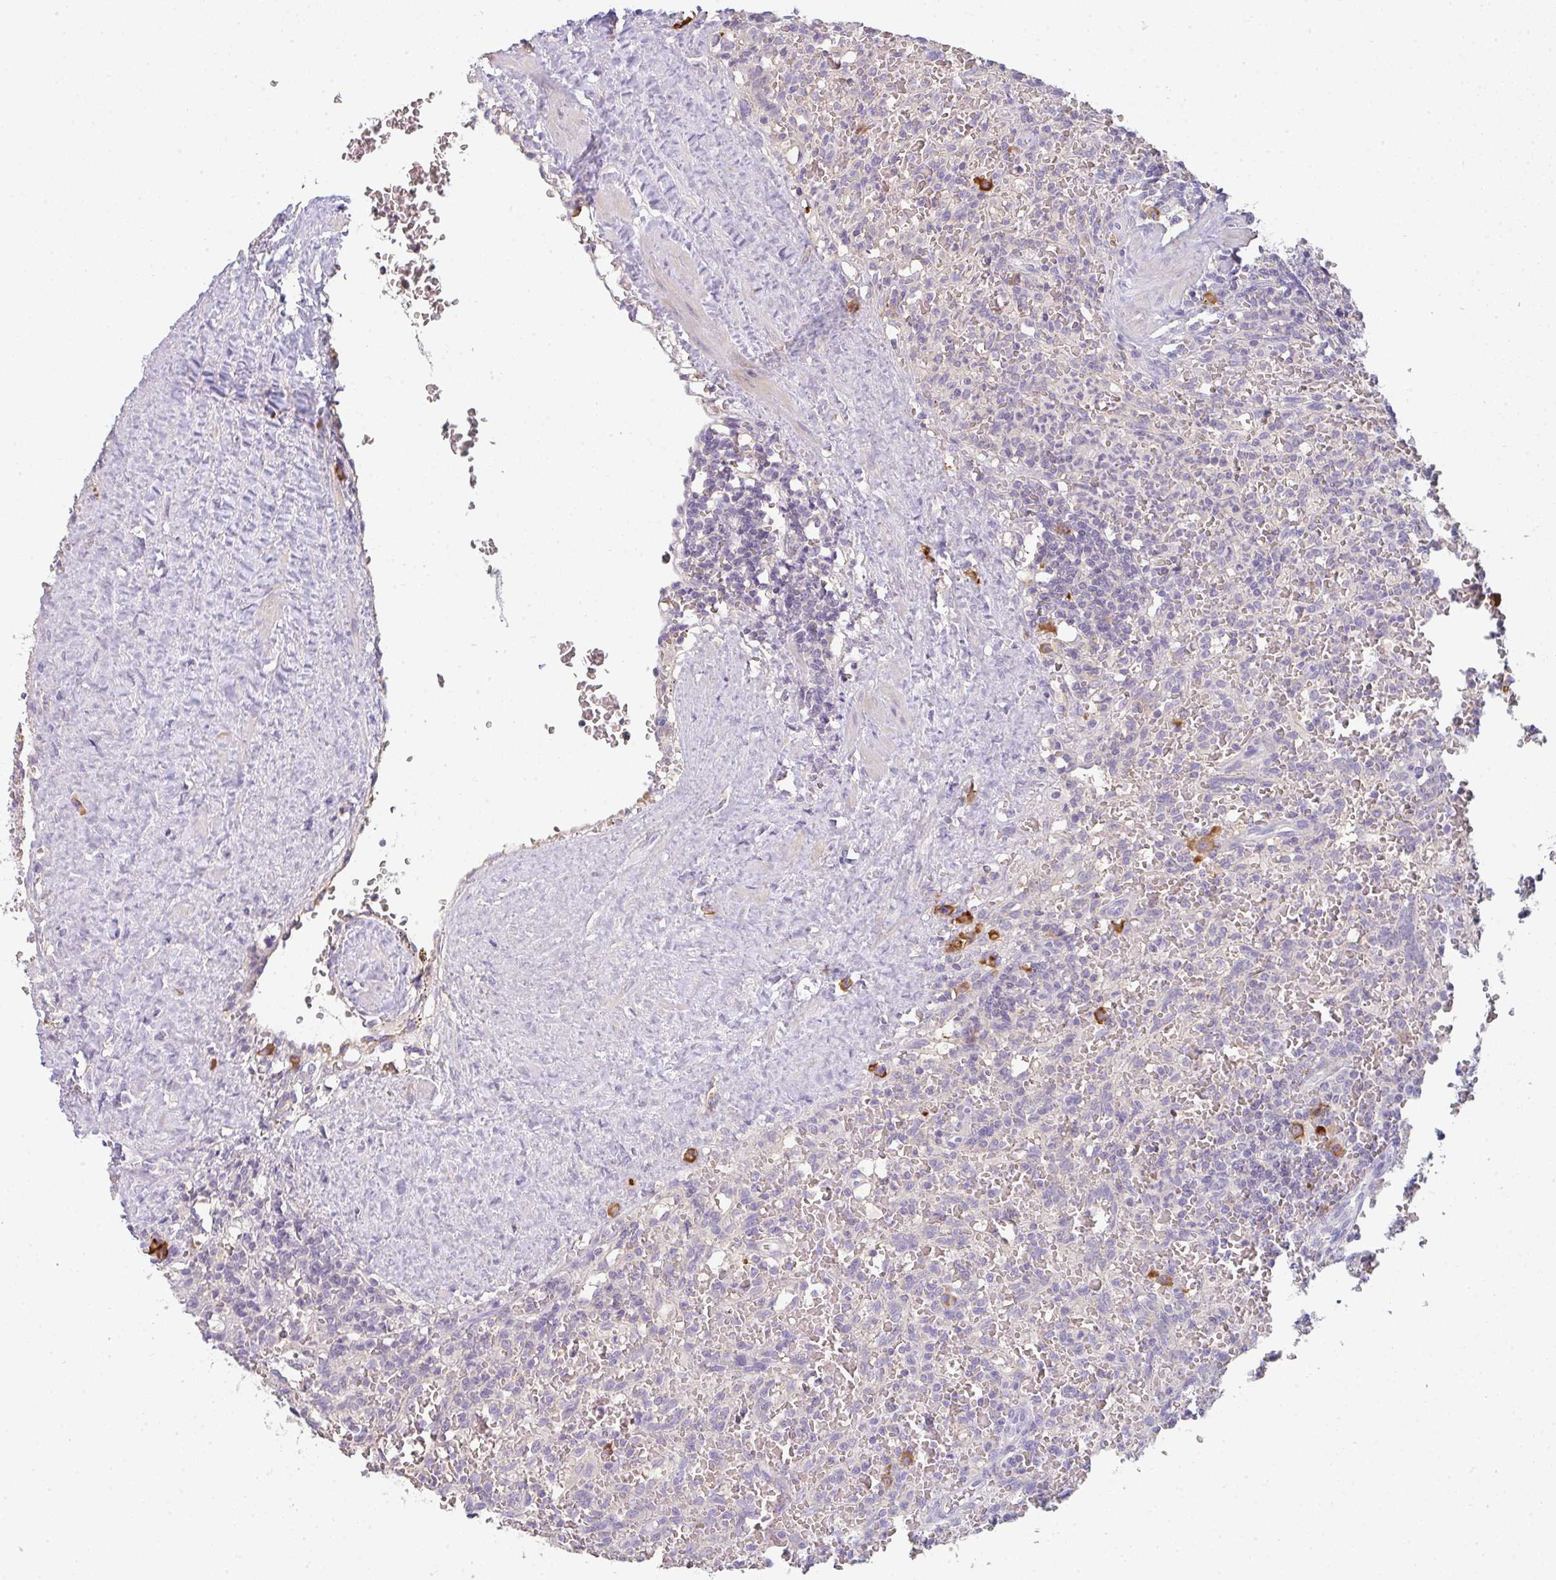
{"staining": {"intensity": "negative", "quantity": "none", "location": "none"}, "tissue": "lymphoma", "cell_type": "Tumor cells", "image_type": "cancer", "snomed": [{"axis": "morphology", "description": "Malignant lymphoma, non-Hodgkin's type, Low grade"}, {"axis": "topography", "description": "Spleen"}], "caption": "A micrograph of human lymphoma is negative for staining in tumor cells.", "gene": "ZNF215", "patient": {"sex": "female", "age": 64}}